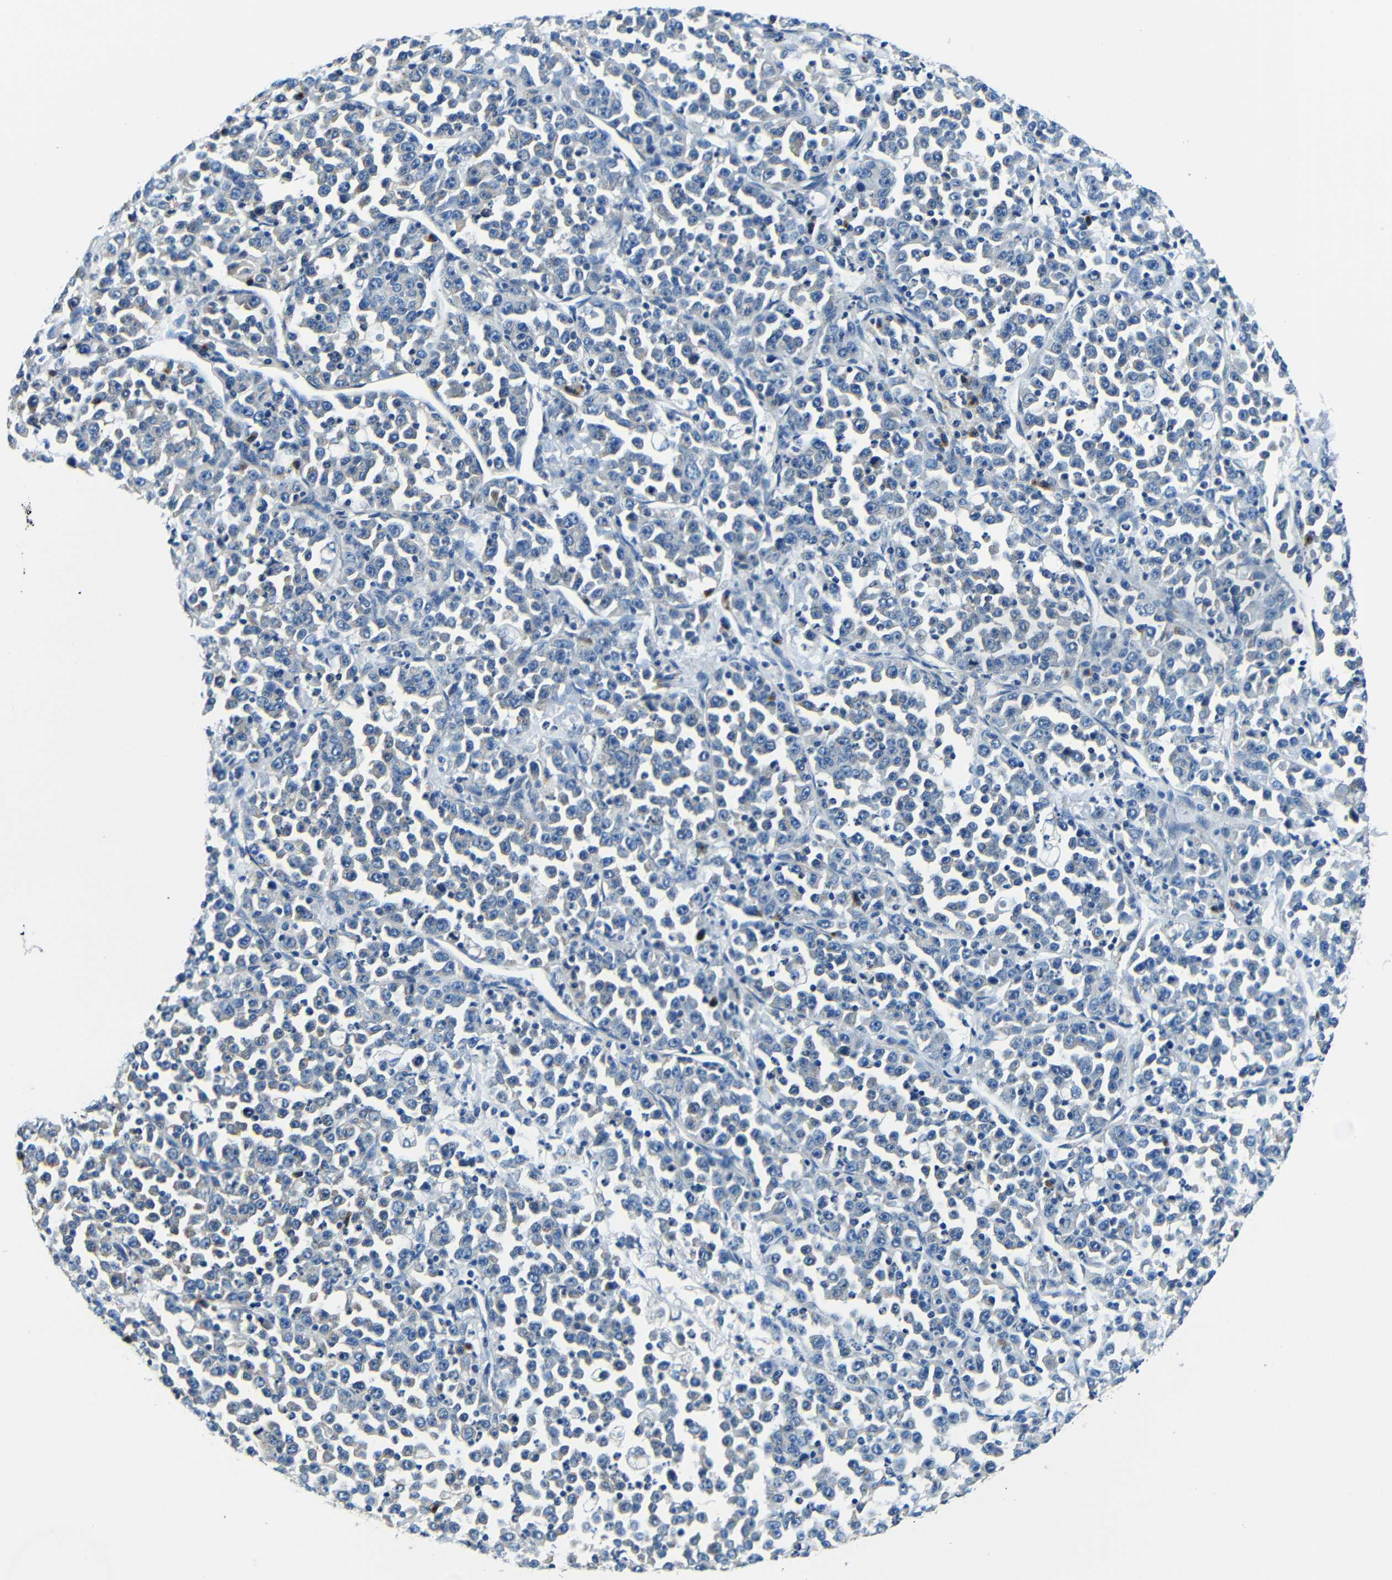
{"staining": {"intensity": "negative", "quantity": "none", "location": "none"}, "tissue": "stomach cancer", "cell_type": "Tumor cells", "image_type": "cancer", "snomed": [{"axis": "morphology", "description": "Normal tissue, NOS"}, {"axis": "morphology", "description": "Adenocarcinoma, NOS"}, {"axis": "topography", "description": "Stomach, upper"}, {"axis": "topography", "description": "Stomach"}], "caption": "Histopathology image shows no significant protein expression in tumor cells of stomach cancer.", "gene": "USO1", "patient": {"sex": "male", "age": 59}}